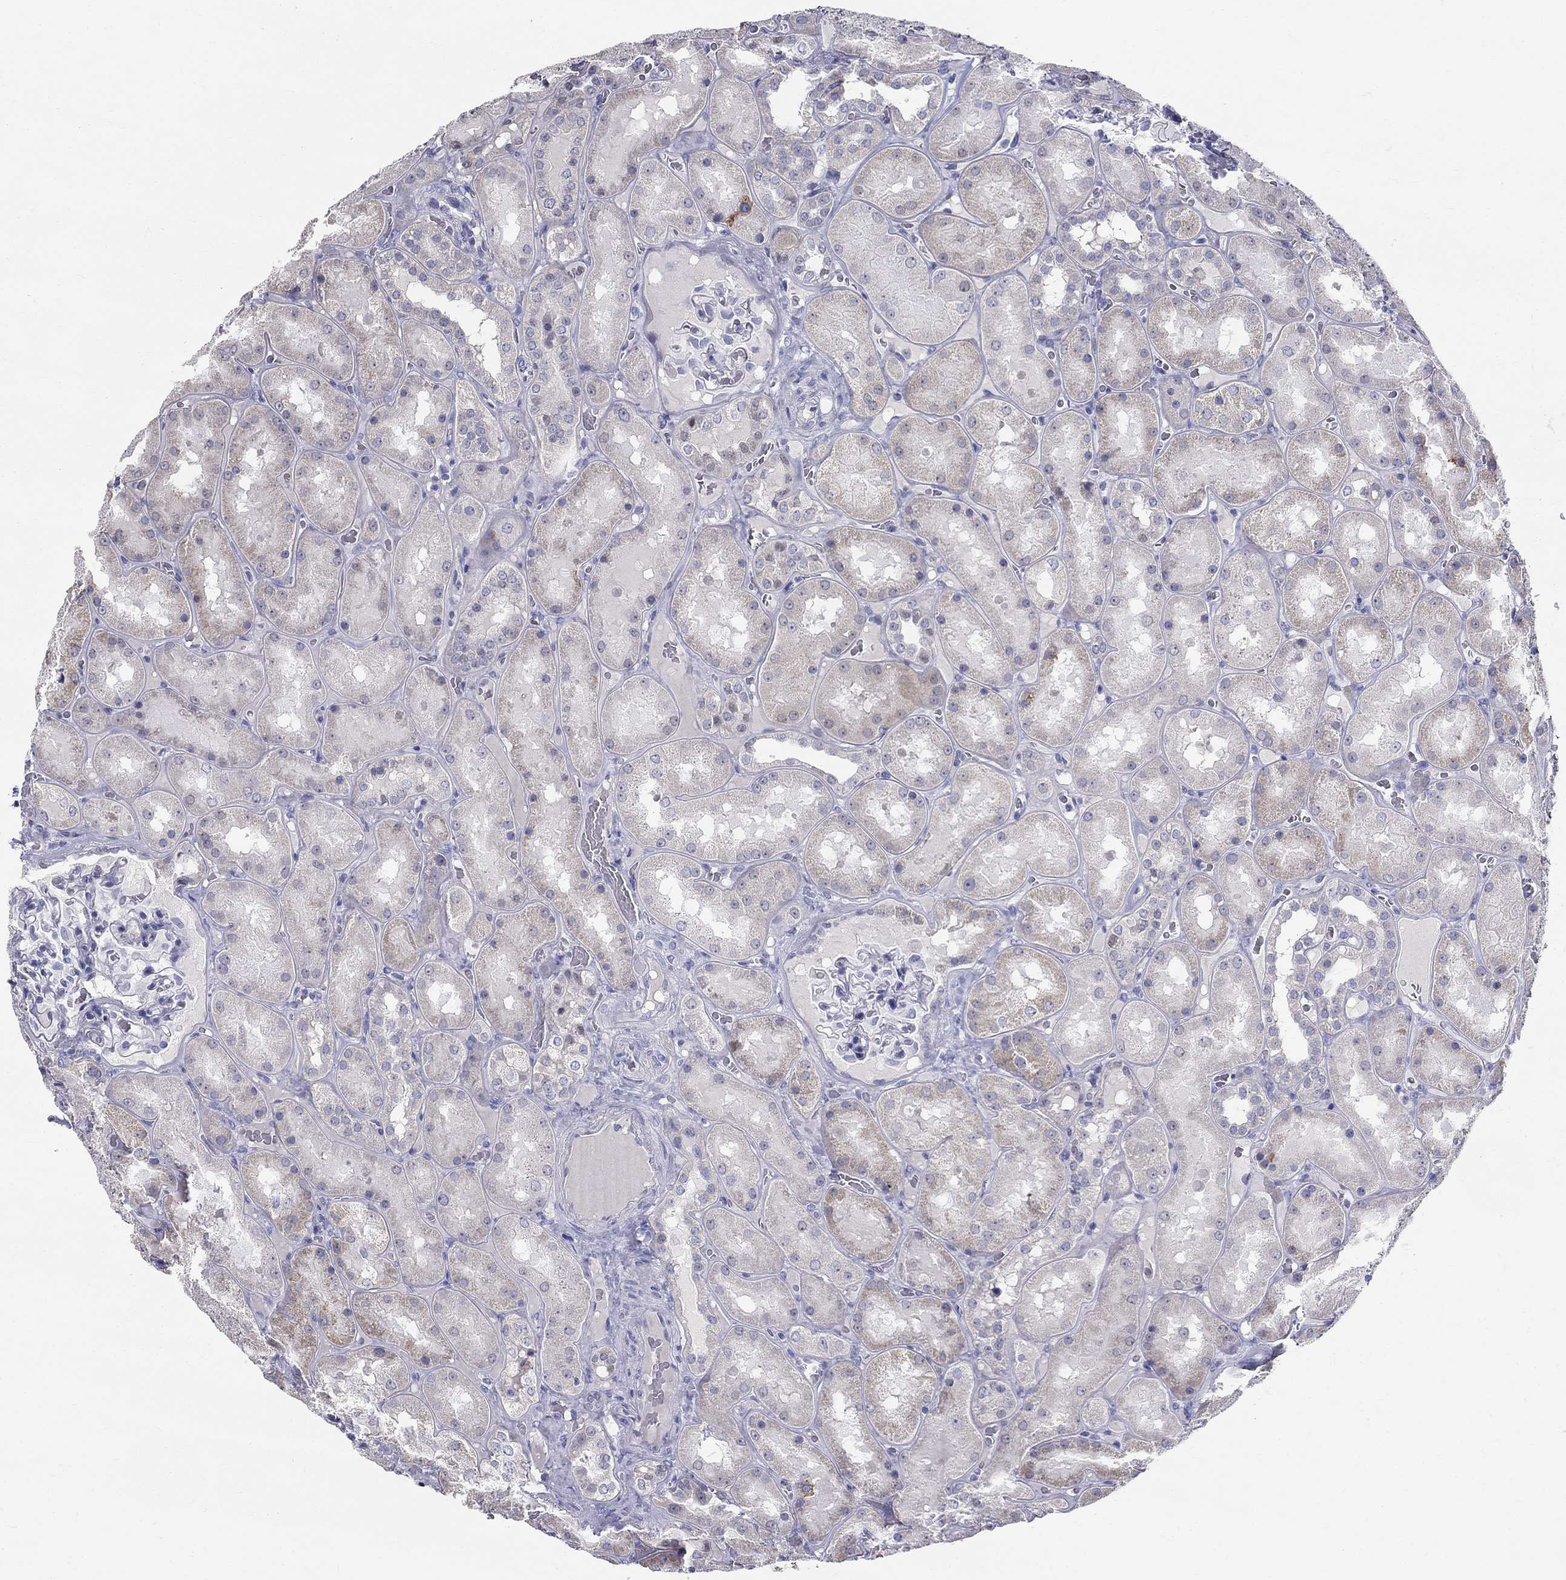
{"staining": {"intensity": "negative", "quantity": "none", "location": "none"}, "tissue": "kidney", "cell_type": "Cells in glomeruli", "image_type": "normal", "snomed": [{"axis": "morphology", "description": "Normal tissue, NOS"}, {"axis": "topography", "description": "Kidney"}], "caption": "Immunohistochemical staining of unremarkable human kidney shows no significant expression in cells in glomeruli. (Brightfield microscopy of DAB immunohistochemistry (IHC) at high magnification).", "gene": "ENSG00000290147", "patient": {"sex": "male", "age": 73}}